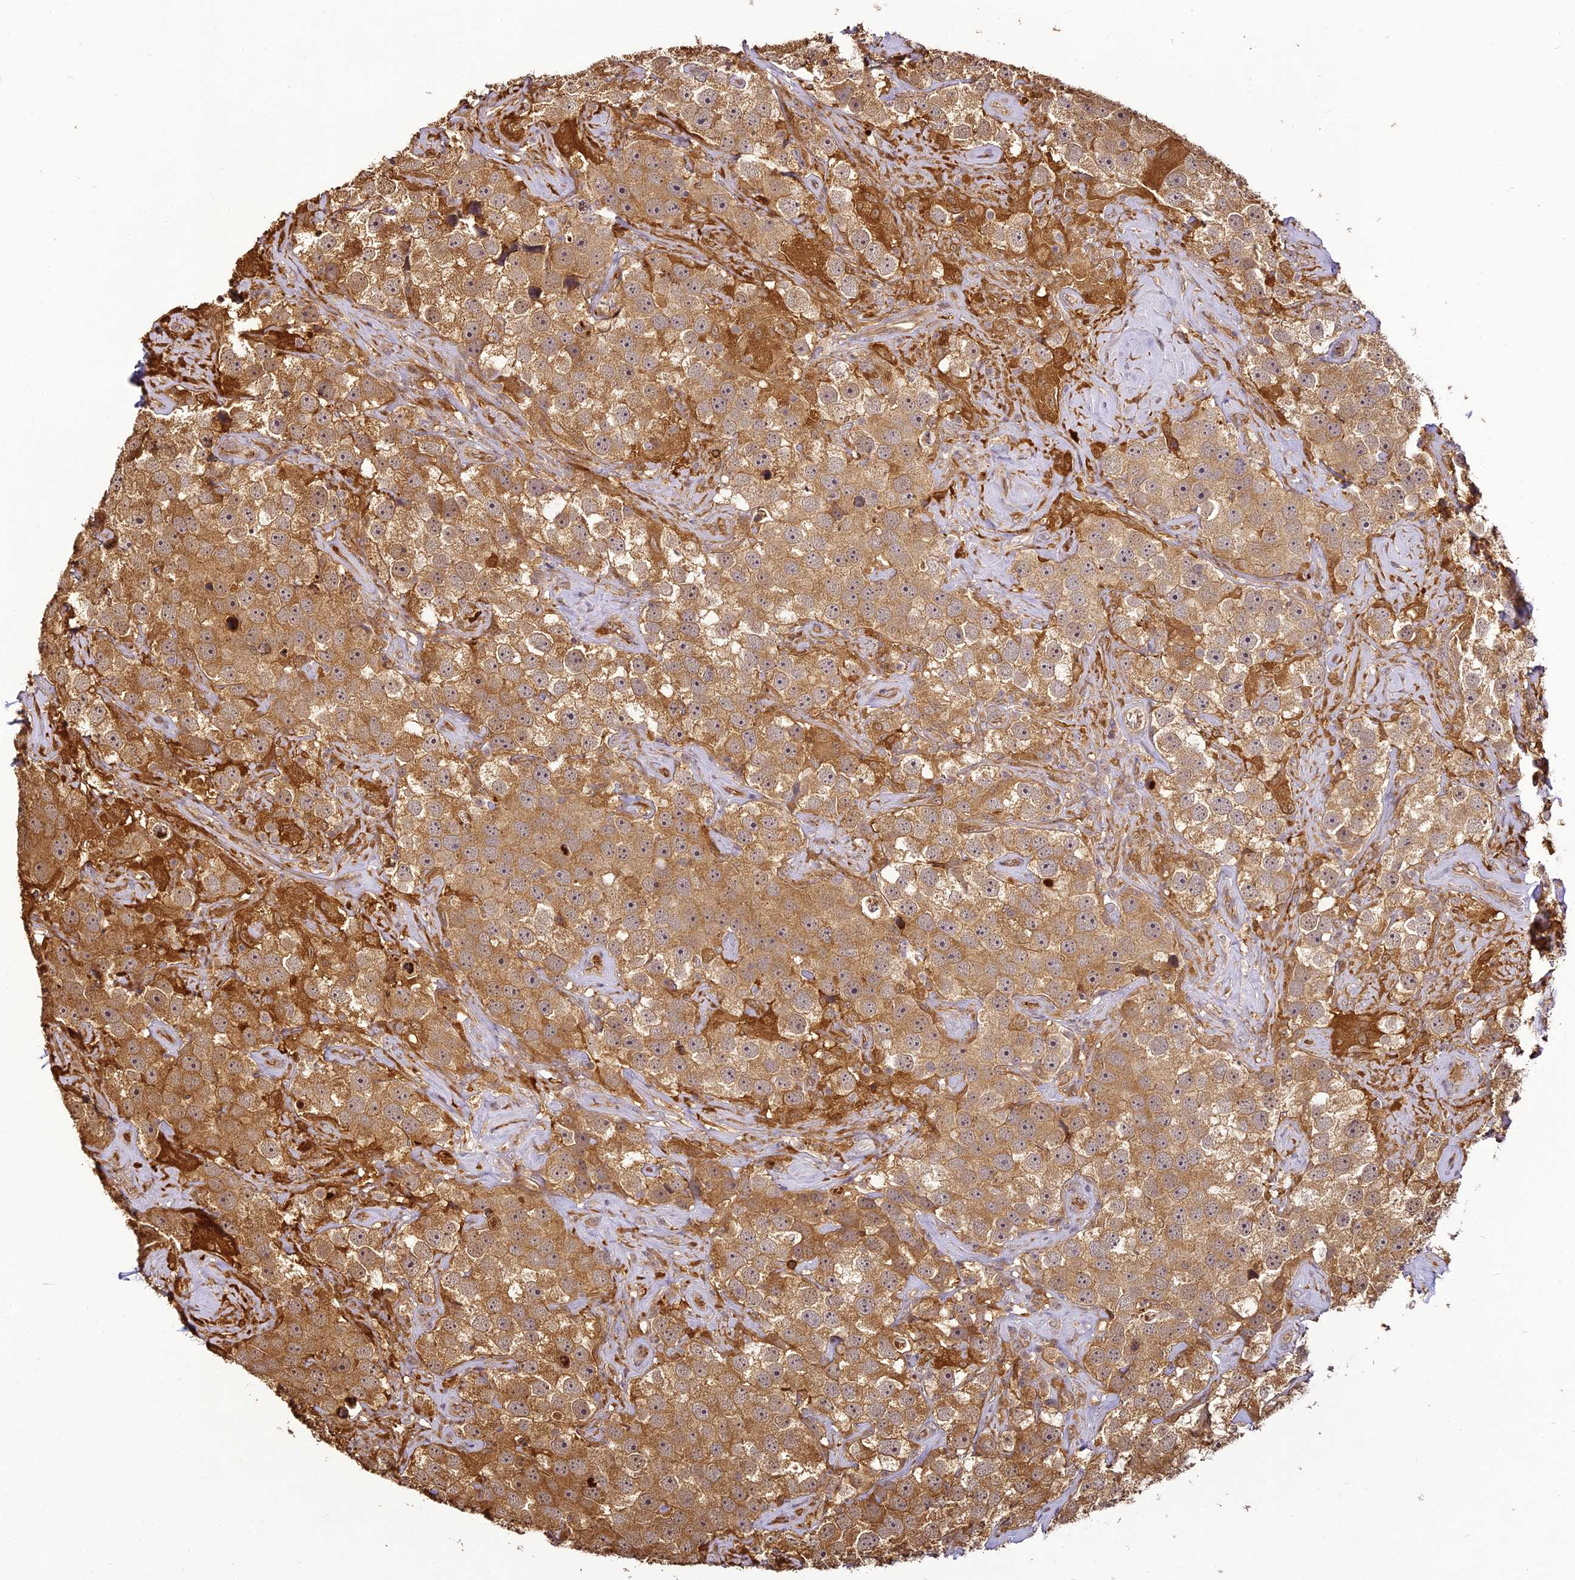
{"staining": {"intensity": "moderate", "quantity": "25%-75%", "location": "cytoplasmic/membranous"}, "tissue": "testis cancer", "cell_type": "Tumor cells", "image_type": "cancer", "snomed": [{"axis": "morphology", "description": "Seminoma, NOS"}, {"axis": "topography", "description": "Testis"}], "caption": "Immunohistochemistry (IHC) photomicrograph of testis seminoma stained for a protein (brown), which reveals medium levels of moderate cytoplasmic/membranous staining in approximately 25%-75% of tumor cells.", "gene": "BCDIN3D", "patient": {"sex": "male", "age": 49}}